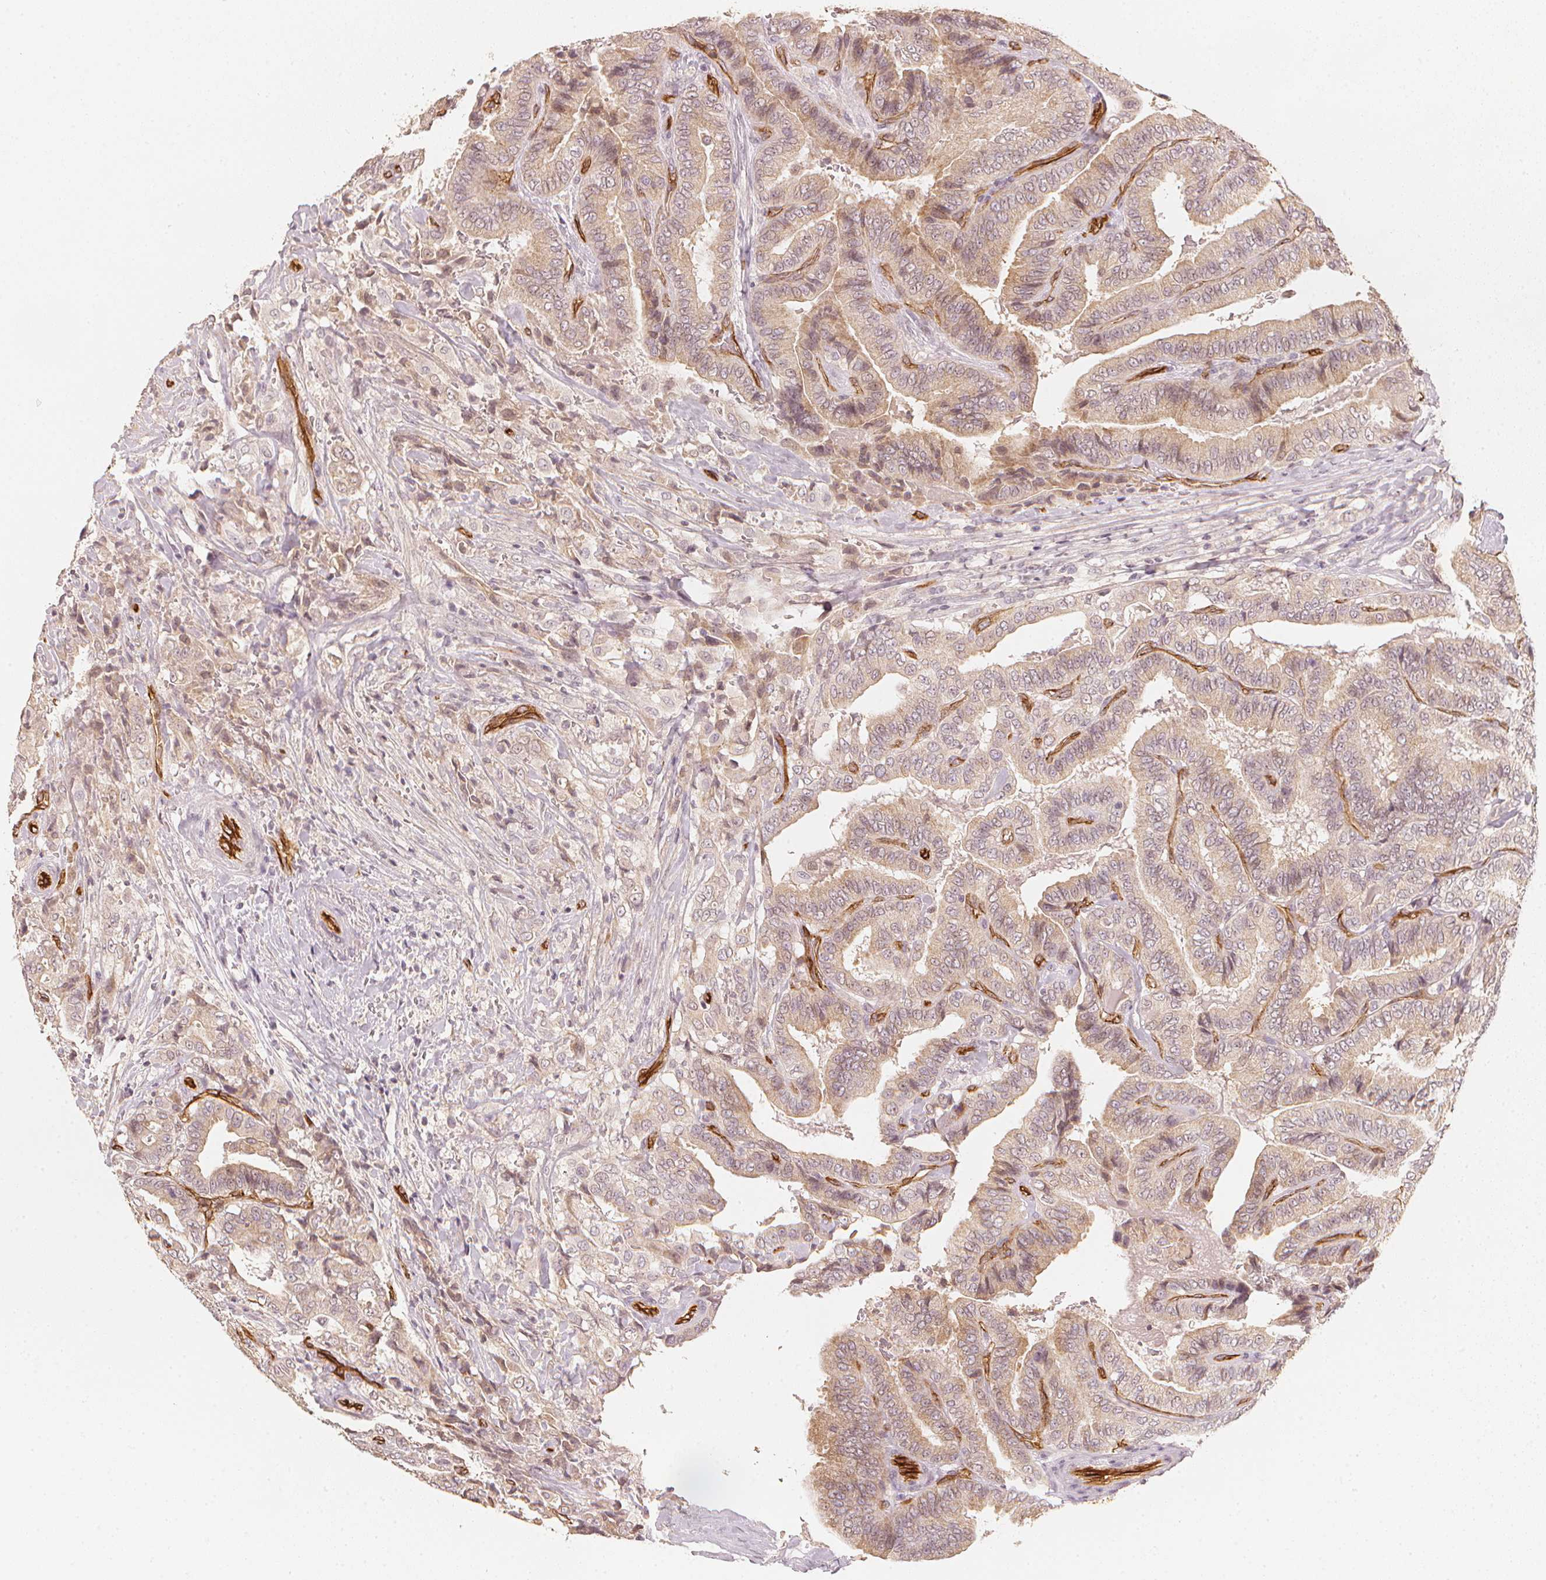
{"staining": {"intensity": "weak", "quantity": ">75%", "location": "cytoplasmic/membranous"}, "tissue": "thyroid cancer", "cell_type": "Tumor cells", "image_type": "cancer", "snomed": [{"axis": "morphology", "description": "Papillary adenocarcinoma, NOS"}, {"axis": "topography", "description": "Thyroid gland"}], "caption": "Immunohistochemistry (IHC) staining of thyroid cancer (papillary adenocarcinoma), which displays low levels of weak cytoplasmic/membranous staining in approximately >75% of tumor cells indicating weak cytoplasmic/membranous protein positivity. The staining was performed using DAB (brown) for protein detection and nuclei were counterstained in hematoxylin (blue).", "gene": "CIB1", "patient": {"sex": "male", "age": 61}}